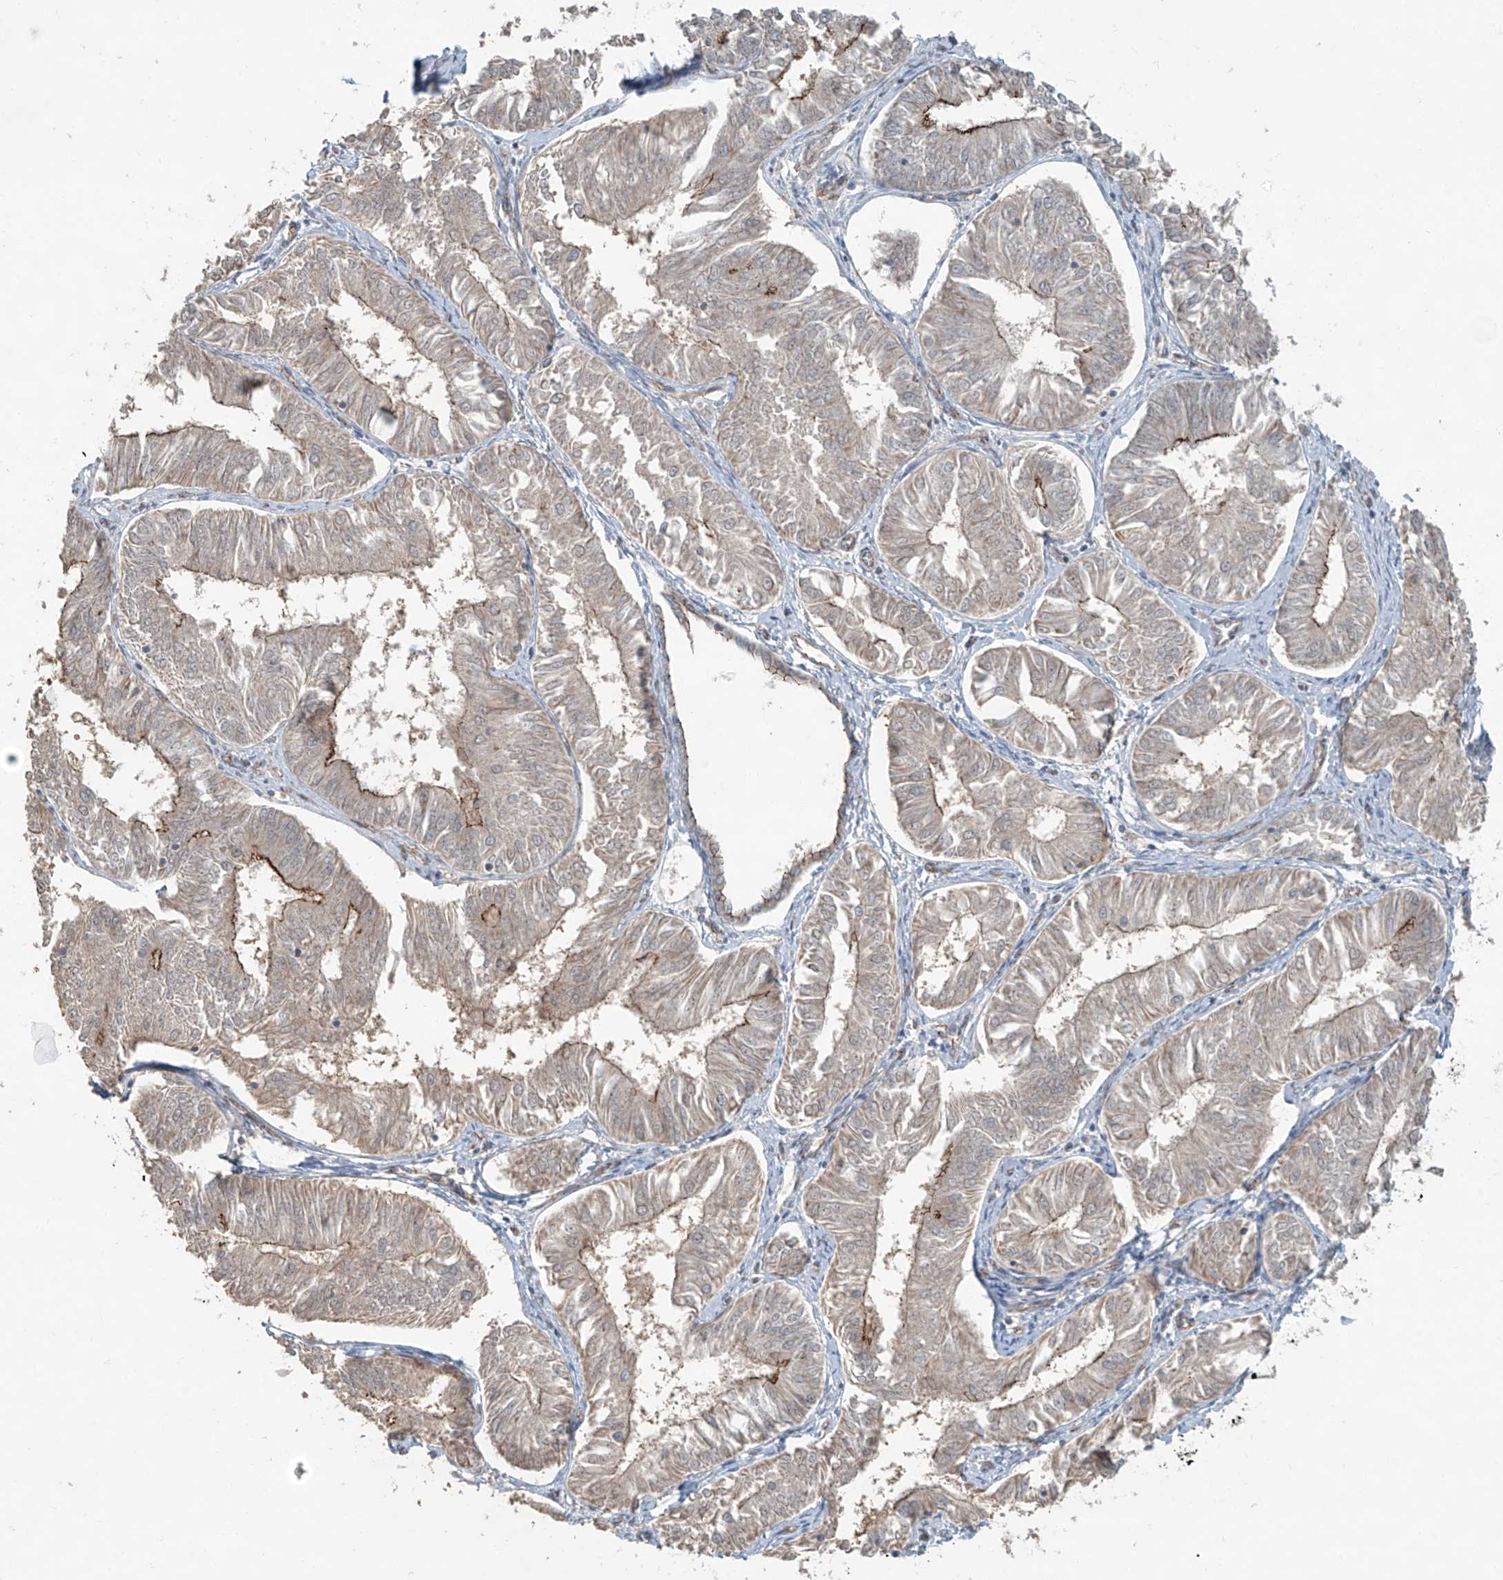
{"staining": {"intensity": "moderate", "quantity": "<25%", "location": "cytoplasmic/membranous"}, "tissue": "endometrial cancer", "cell_type": "Tumor cells", "image_type": "cancer", "snomed": [{"axis": "morphology", "description": "Adenocarcinoma, NOS"}, {"axis": "topography", "description": "Endometrium"}], "caption": "The histopathology image reveals a brown stain indicating the presence of a protein in the cytoplasmic/membranous of tumor cells in endometrial cancer.", "gene": "ZNF16", "patient": {"sex": "female", "age": 58}}